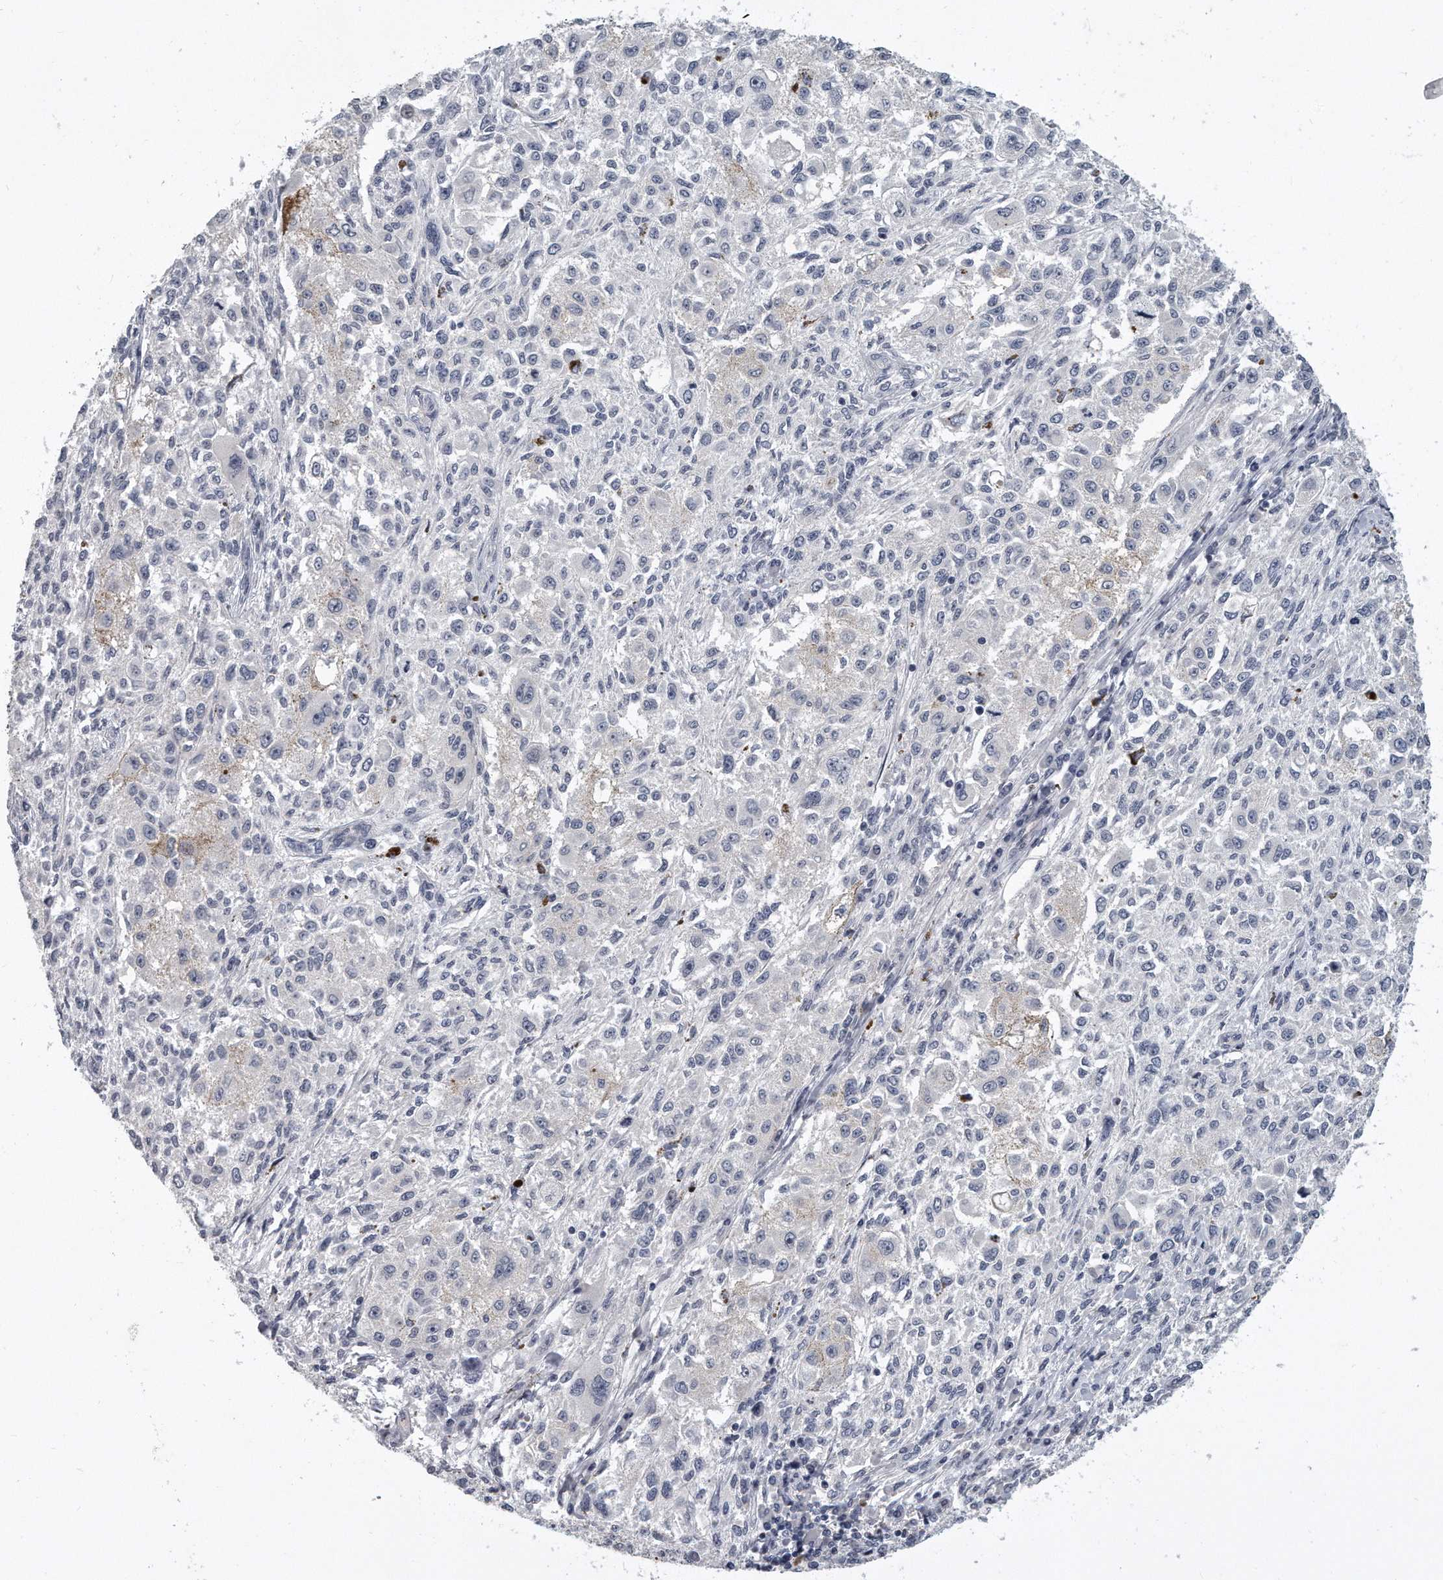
{"staining": {"intensity": "negative", "quantity": "none", "location": "none"}, "tissue": "melanoma", "cell_type": "Tumor cells", "image_type": "cancer", "snomed": [{"axis": "morphology", "description": "Necrosis, NOS"}, {"axis": "morphology", "description": "Malignant melanoma, NOS"}, {"axis": "topography", "description": "Skin"}], "caption": "Tumor cells are negative for protein expression in human melanoma.", "gene": "KLHL7", "patient": {"sex": "female", "age": 87}}